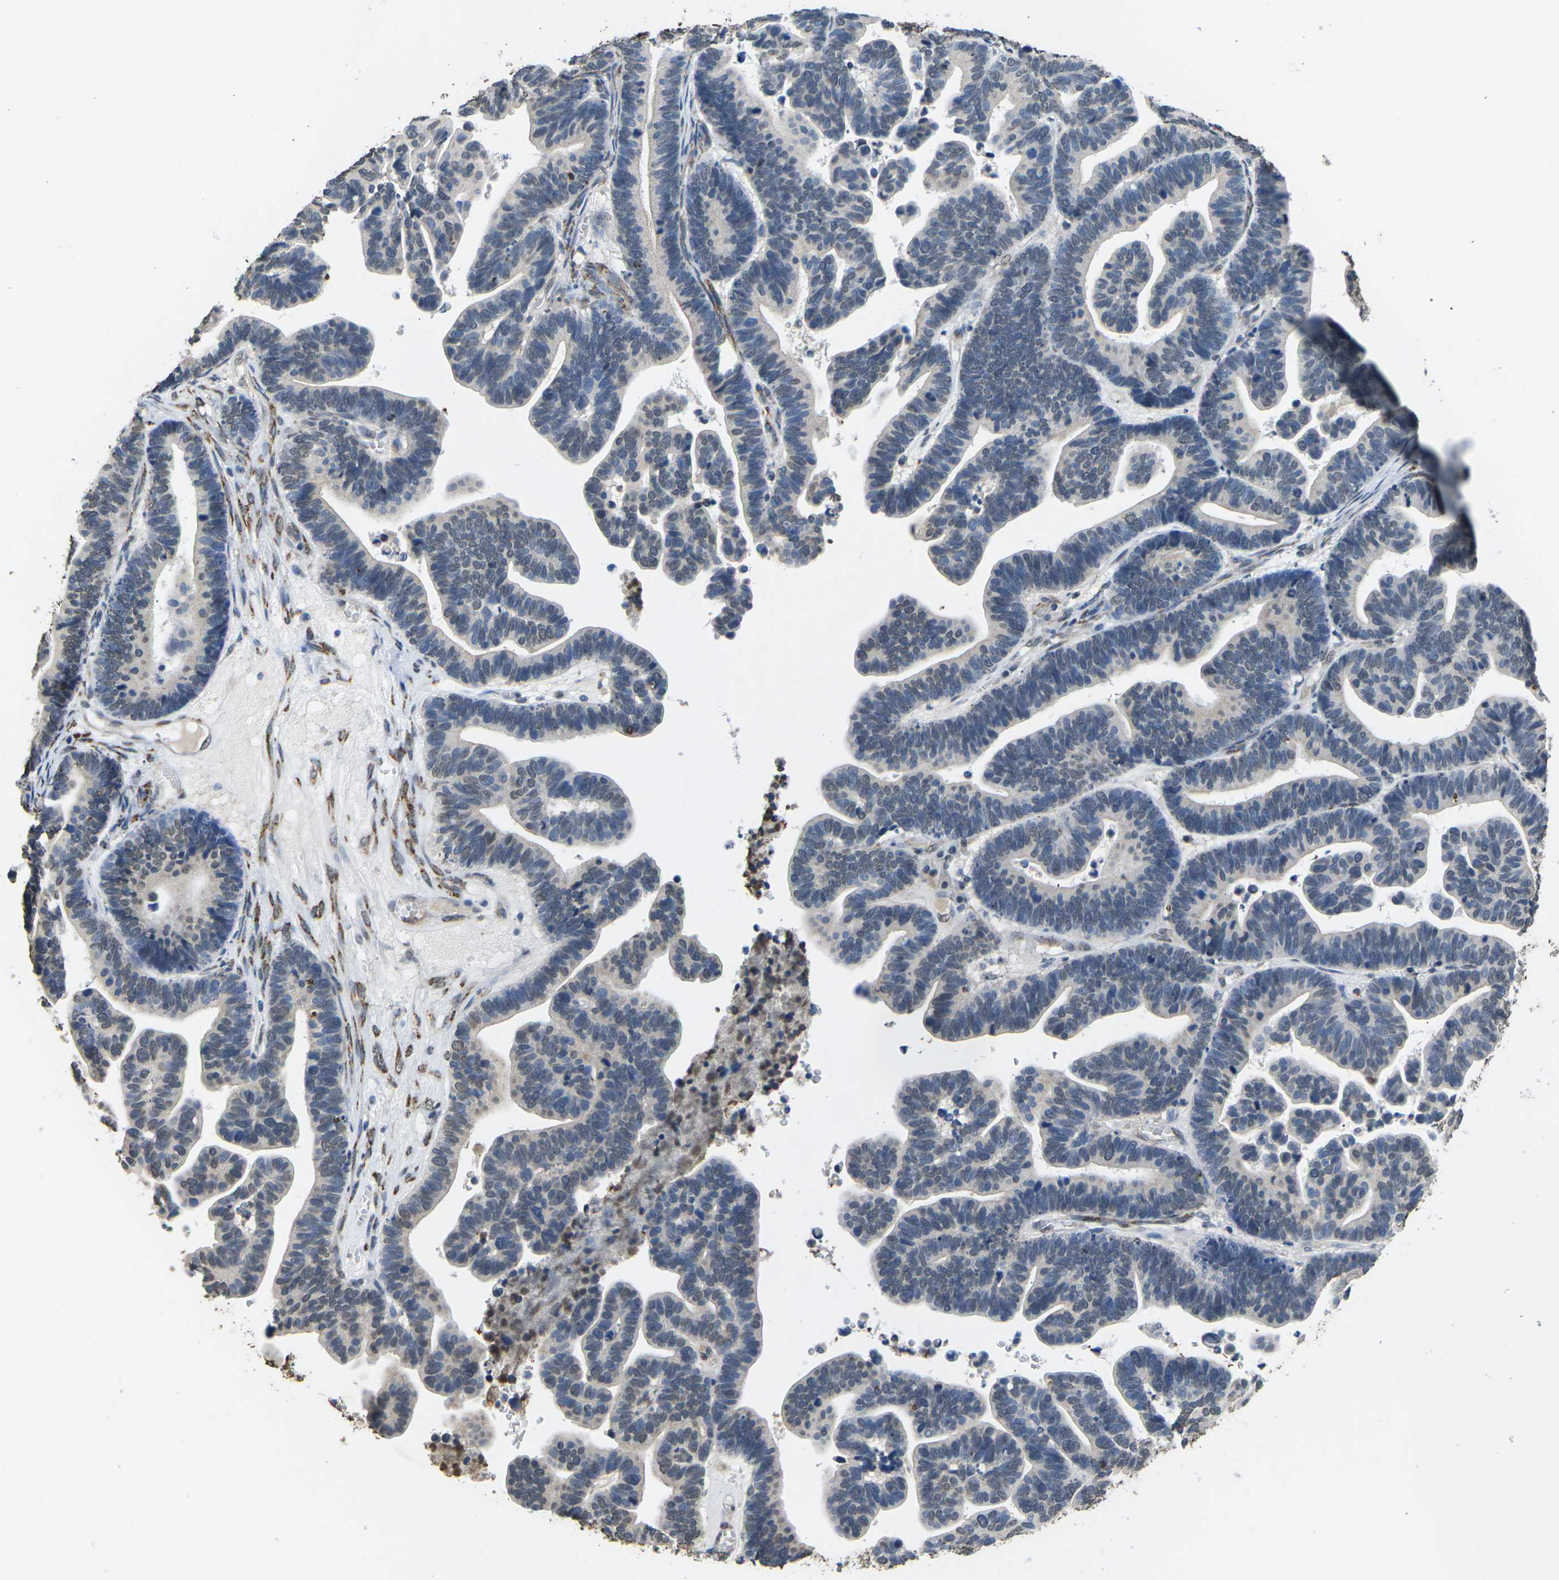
{"staining": {"intensity": "negative", "quantity": "none", "location": "none"}, "tissue": "ovarian cancer", "cell_type": "Tumor cells", "image_type": "cancer", "snomed": [{"axis": "morphology", "description": "Cystadenocarcinoma, serous, NOS"}, {"axis": "topography", "description": "Ovary"}], "caption": "Tumor cells show no significant positivity in ovarian cancer (serous cystadenocarcinoma). (DAB (3,3'-diaminobenzidine) IHC visualized using brightfield microscopy, high magnification).", "gene": "SCNN1B", "patient": {"sex": "female", "age": 56}}